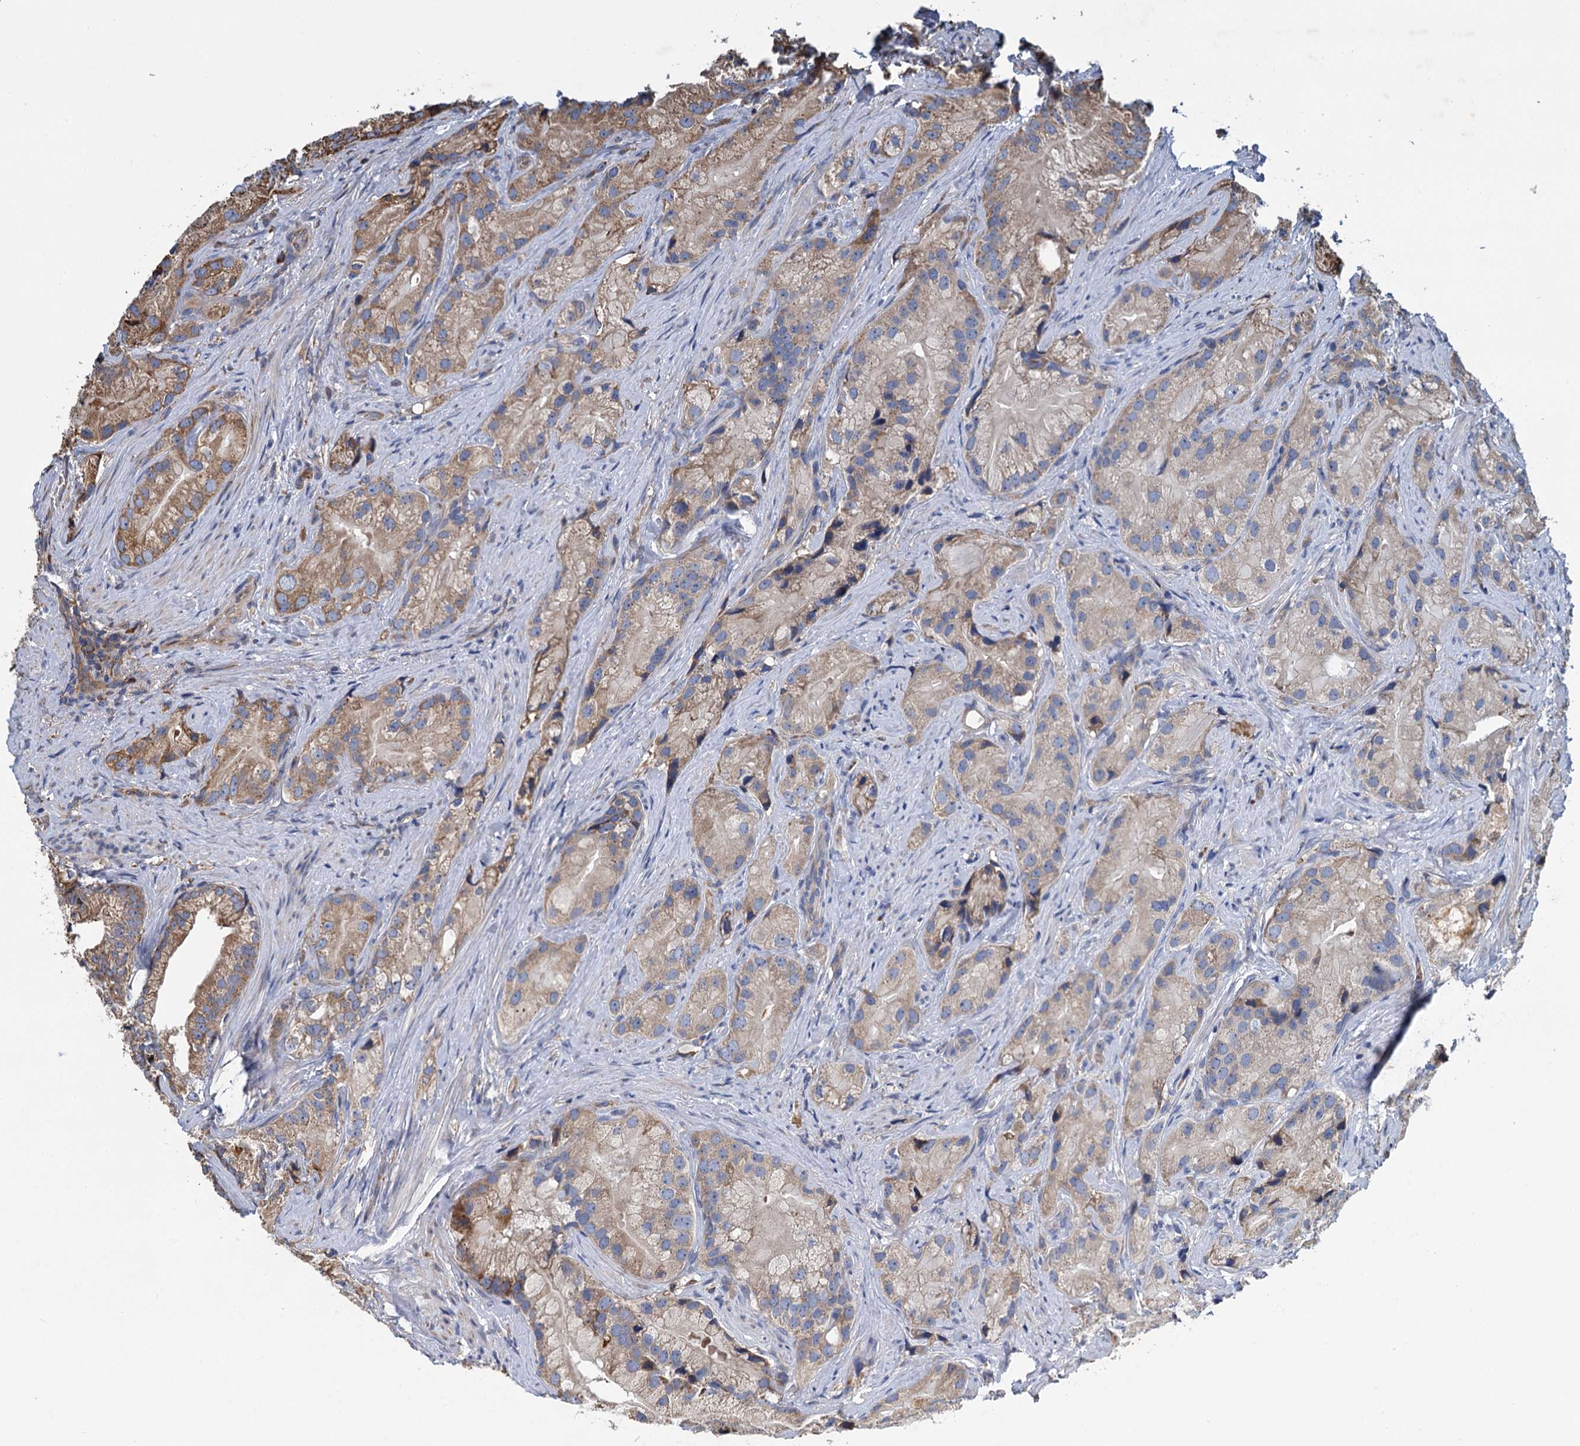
{"staining": {"intensity": "moderate", "quantity": "25%-75%", "location": "cytoplasmic/membranous"}, "tissue": "prostate cancer", "cell_type": "Tumor cells", "image_type": "cancer", "snomed": [{"axis": "morphology", "description": "Adenocarcinoma, Low grade"}, {"axis": "topography", "description": "Prostate"}], "caption": "Brown immunohistochemical staining in prostate cancer (low-grade adenocarcinoma) reveals moderate cytoplasmic/membranous staining in approximately 25%-75% of tumor cells.", "gene": "LINS1", "patient": {"sex": "male", "age": 71}}